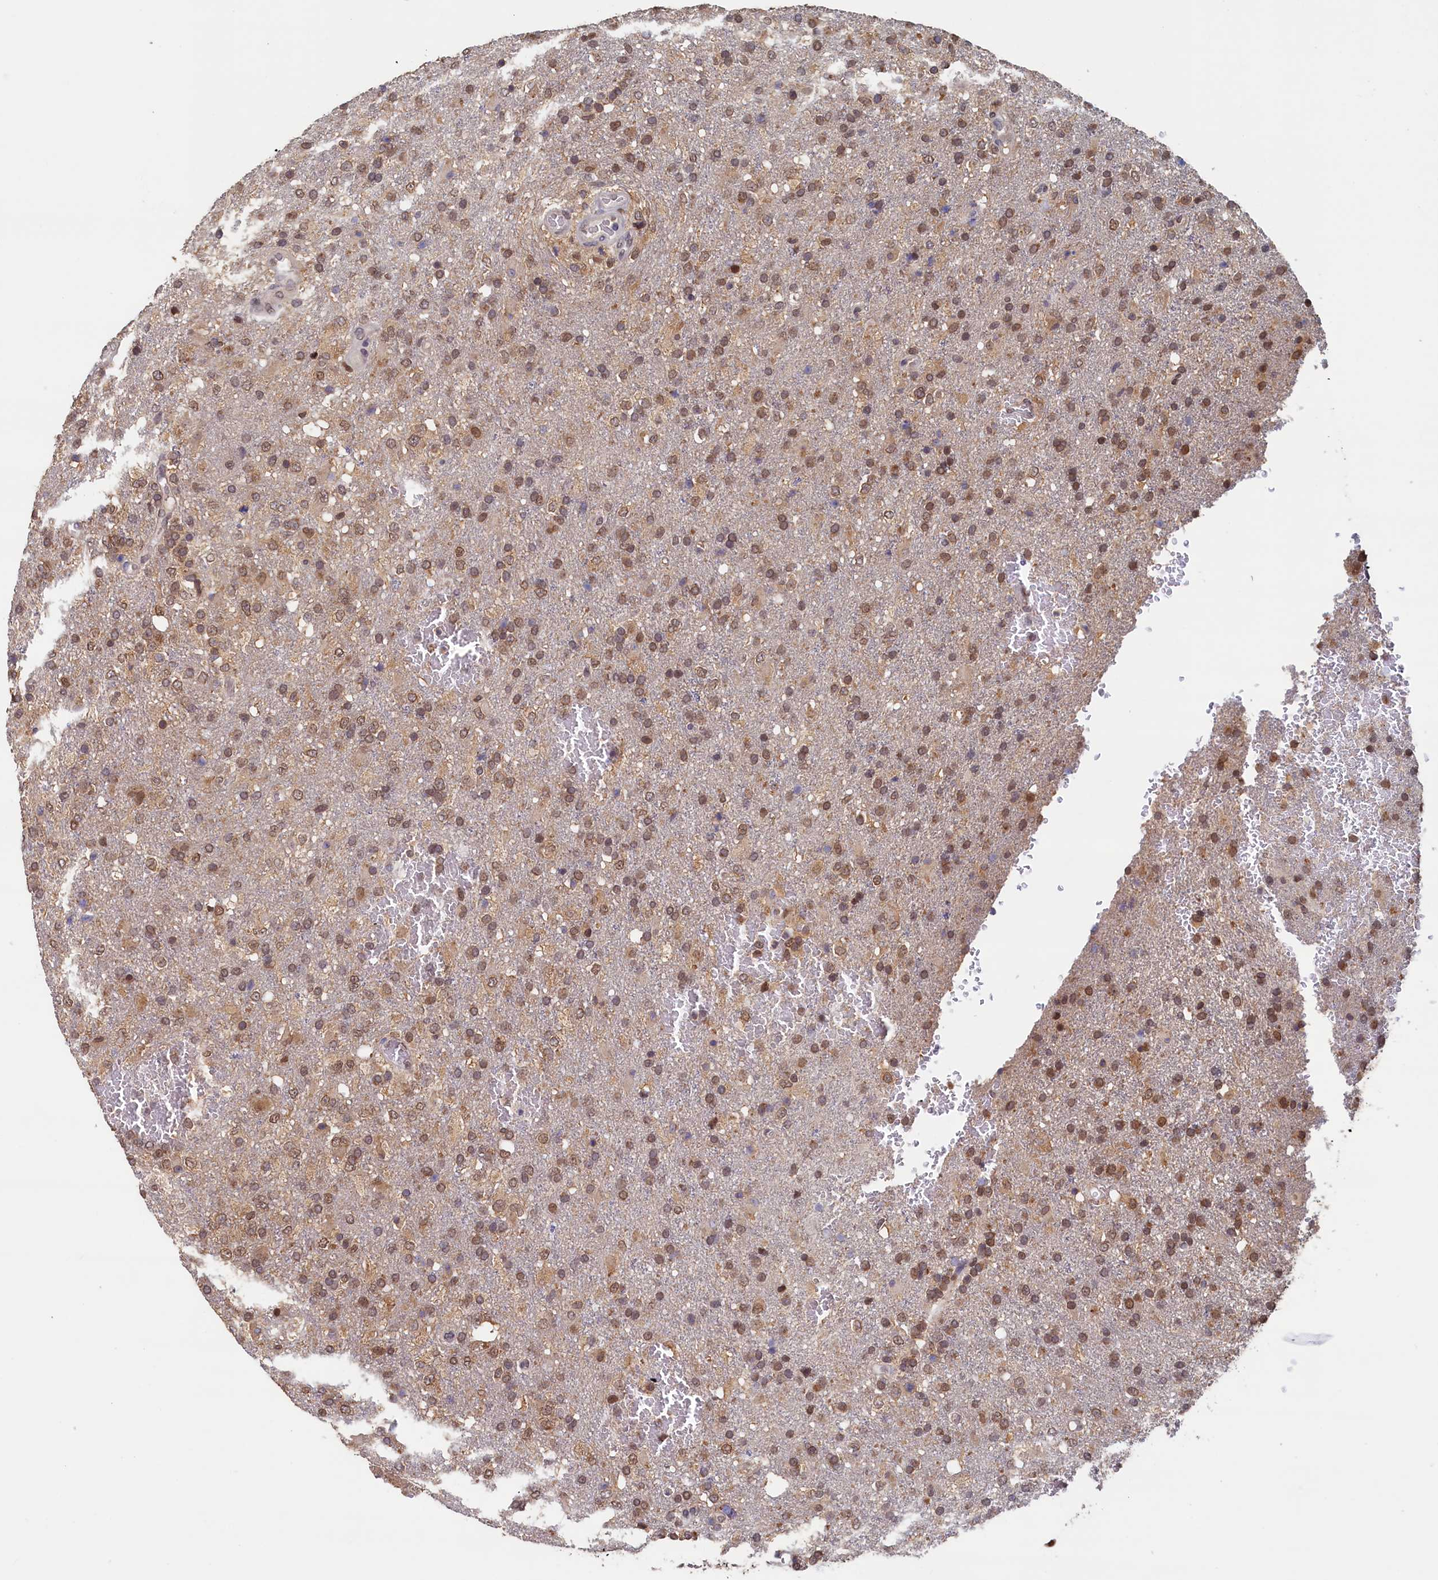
{"staining": {"intensity": "moderate", "quantity": ">75%", "location": "nuclear"}, "tissue": "glioma", "cell_type": "Tumor cells", "image_type": "cancer", "snomed": [{"axis": "morphology", "description": "Glioma, malignant, High grade"}, {"axis": "topography", "description": "Brain"}], "caption": "Immunohistochemistry histopathology image of human high-grade glioma (malignant) stained for a protein (brown), which exhibits medium levels of moderate nuclear staining in about >75% of tumor cells.", "gene": "AHCY", "patient": {"sex": "female", "age": 74}}